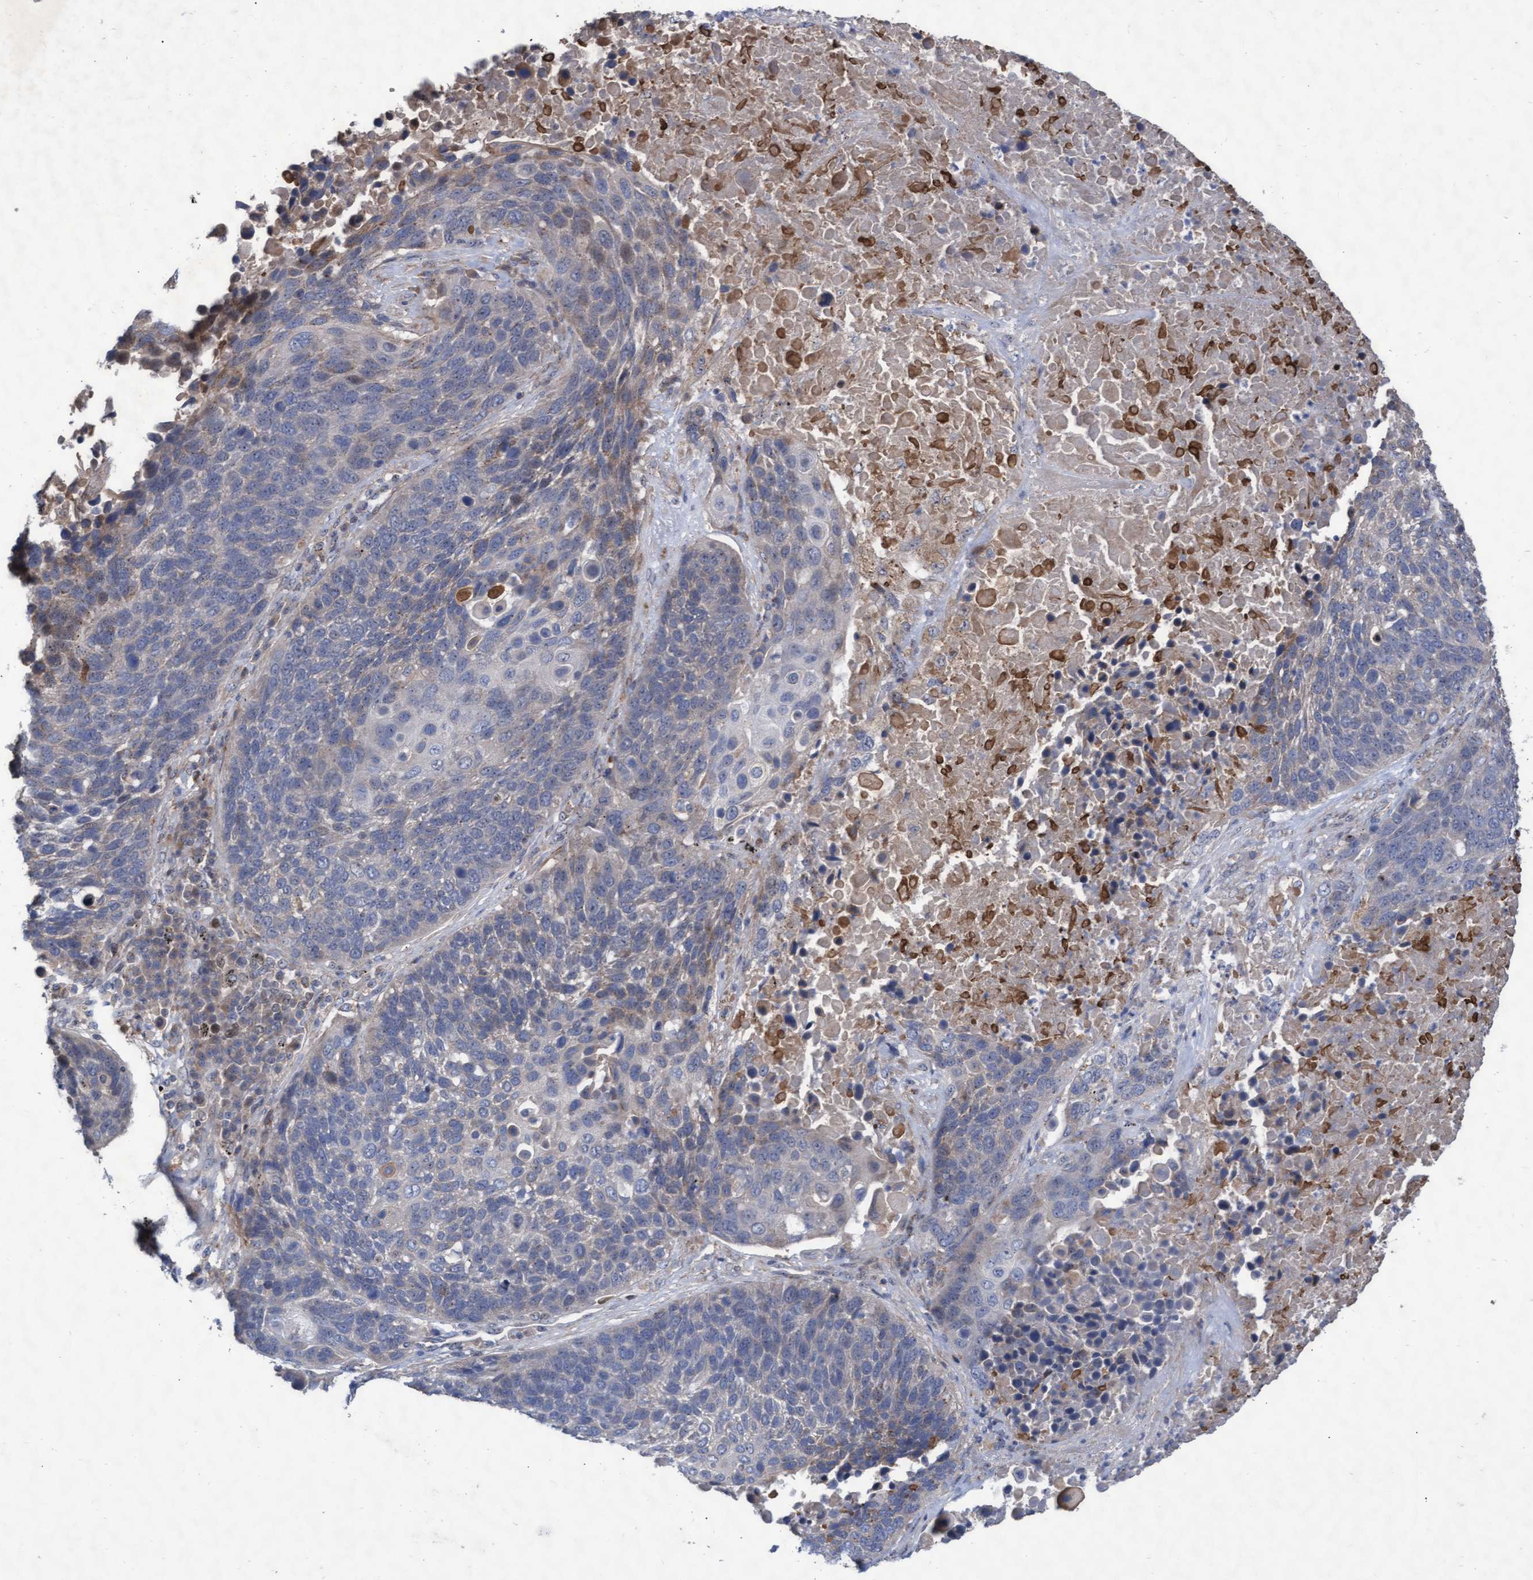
{"staining": {"intensity": "weak", "quantity": "<25%", "location": "cytoplasmic/membranous"}, "tissue": "lung cancer", "cell_type": "Tumor cells", "image_type": "cancer", "snomed": [{"axis": "morphology", "description": "Squamous cell carcinoma, NOS"}, {"axis": "topography", "description": "Lung"}], "caption": "A photomicrograph of squamous cell carcinoma (lung) stained for a protein shows no brown staining in tumor cells.", "gene": "ABCF2", "patient": {"sex": "male", "age": 66}}